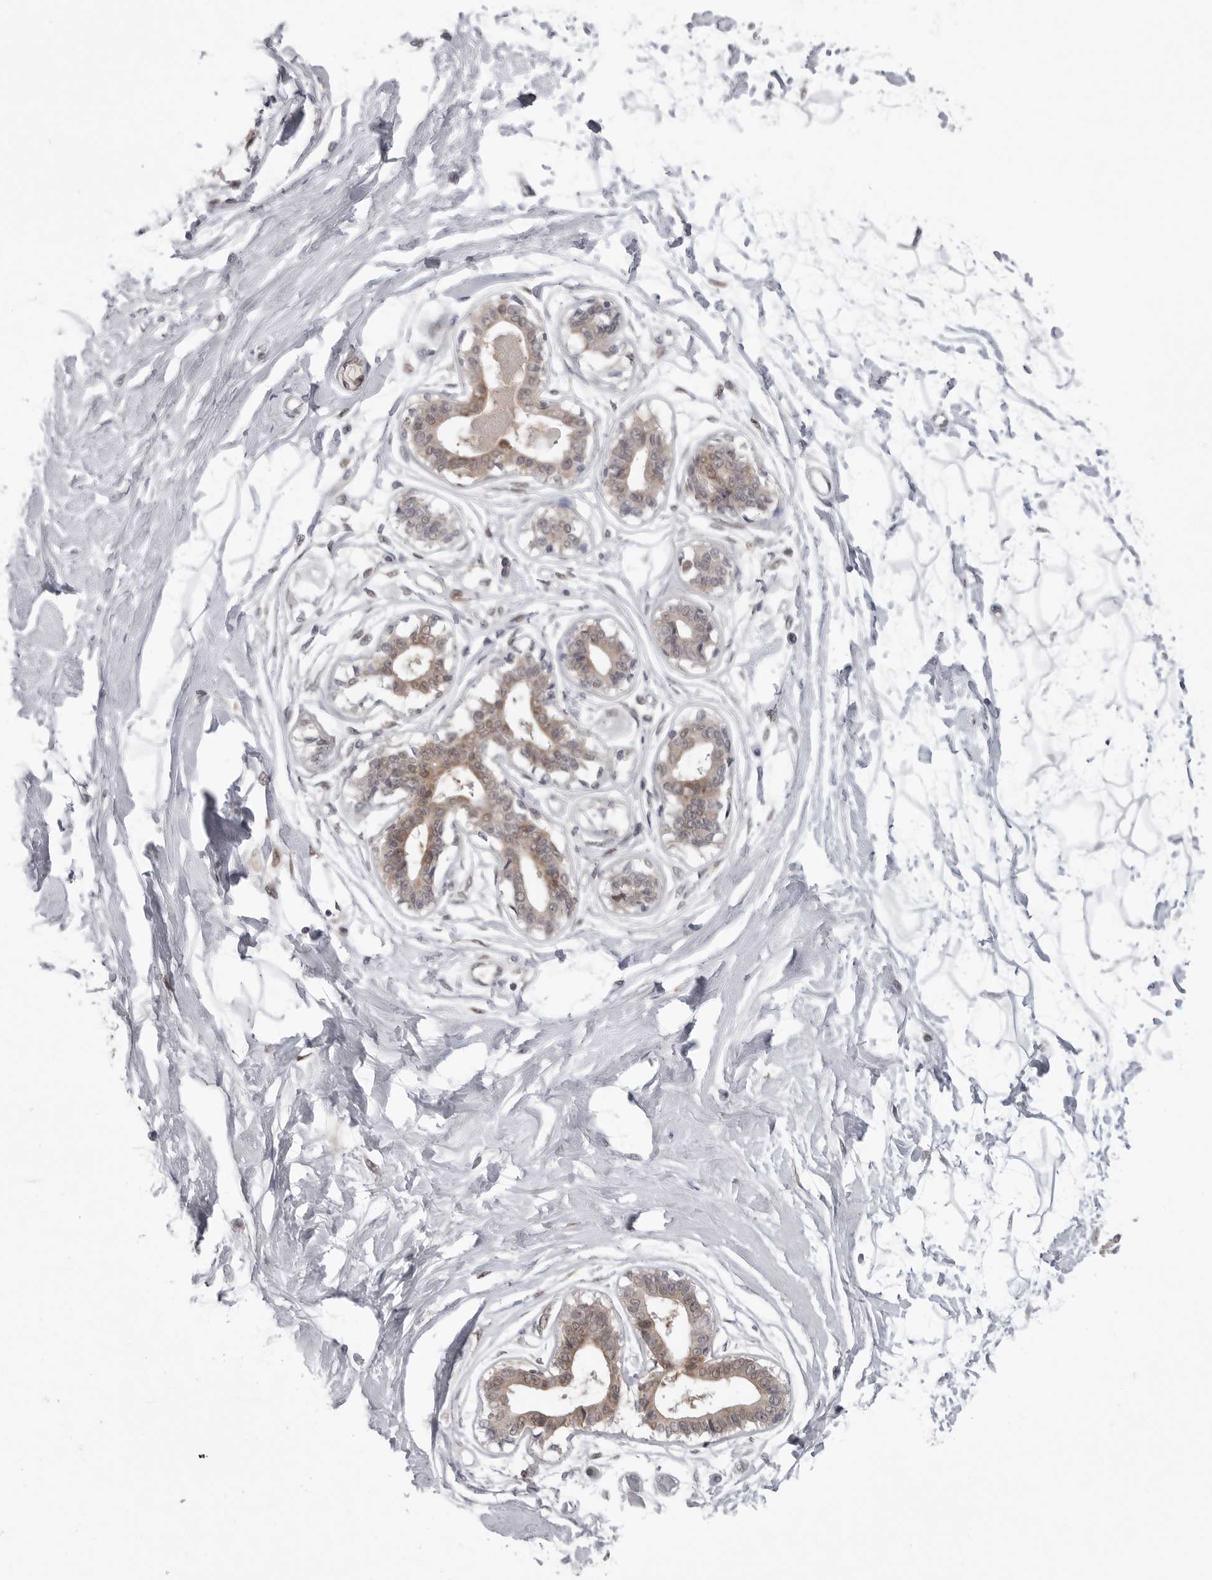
{"staining": {"intensity": "negative", "quantity": "none", "location": "none"}, "tissue": "breast", "cell_type": "Adipocytes", "image_type": "normal", "snomed": [{"axis": "morphology", "description": "Normal tissue, NOS"}, {"axis": "topography", "description": "Breast"}], "caption": "A histopathology image of breast stained for a protein shows no brown staining in adipocytes. (DAB (3,3'-diaminobenzidine) immunohistochemistry (IHC), high magnification).", "gene": "PNPO", "patient": {"sex": "female", "age": 45}}